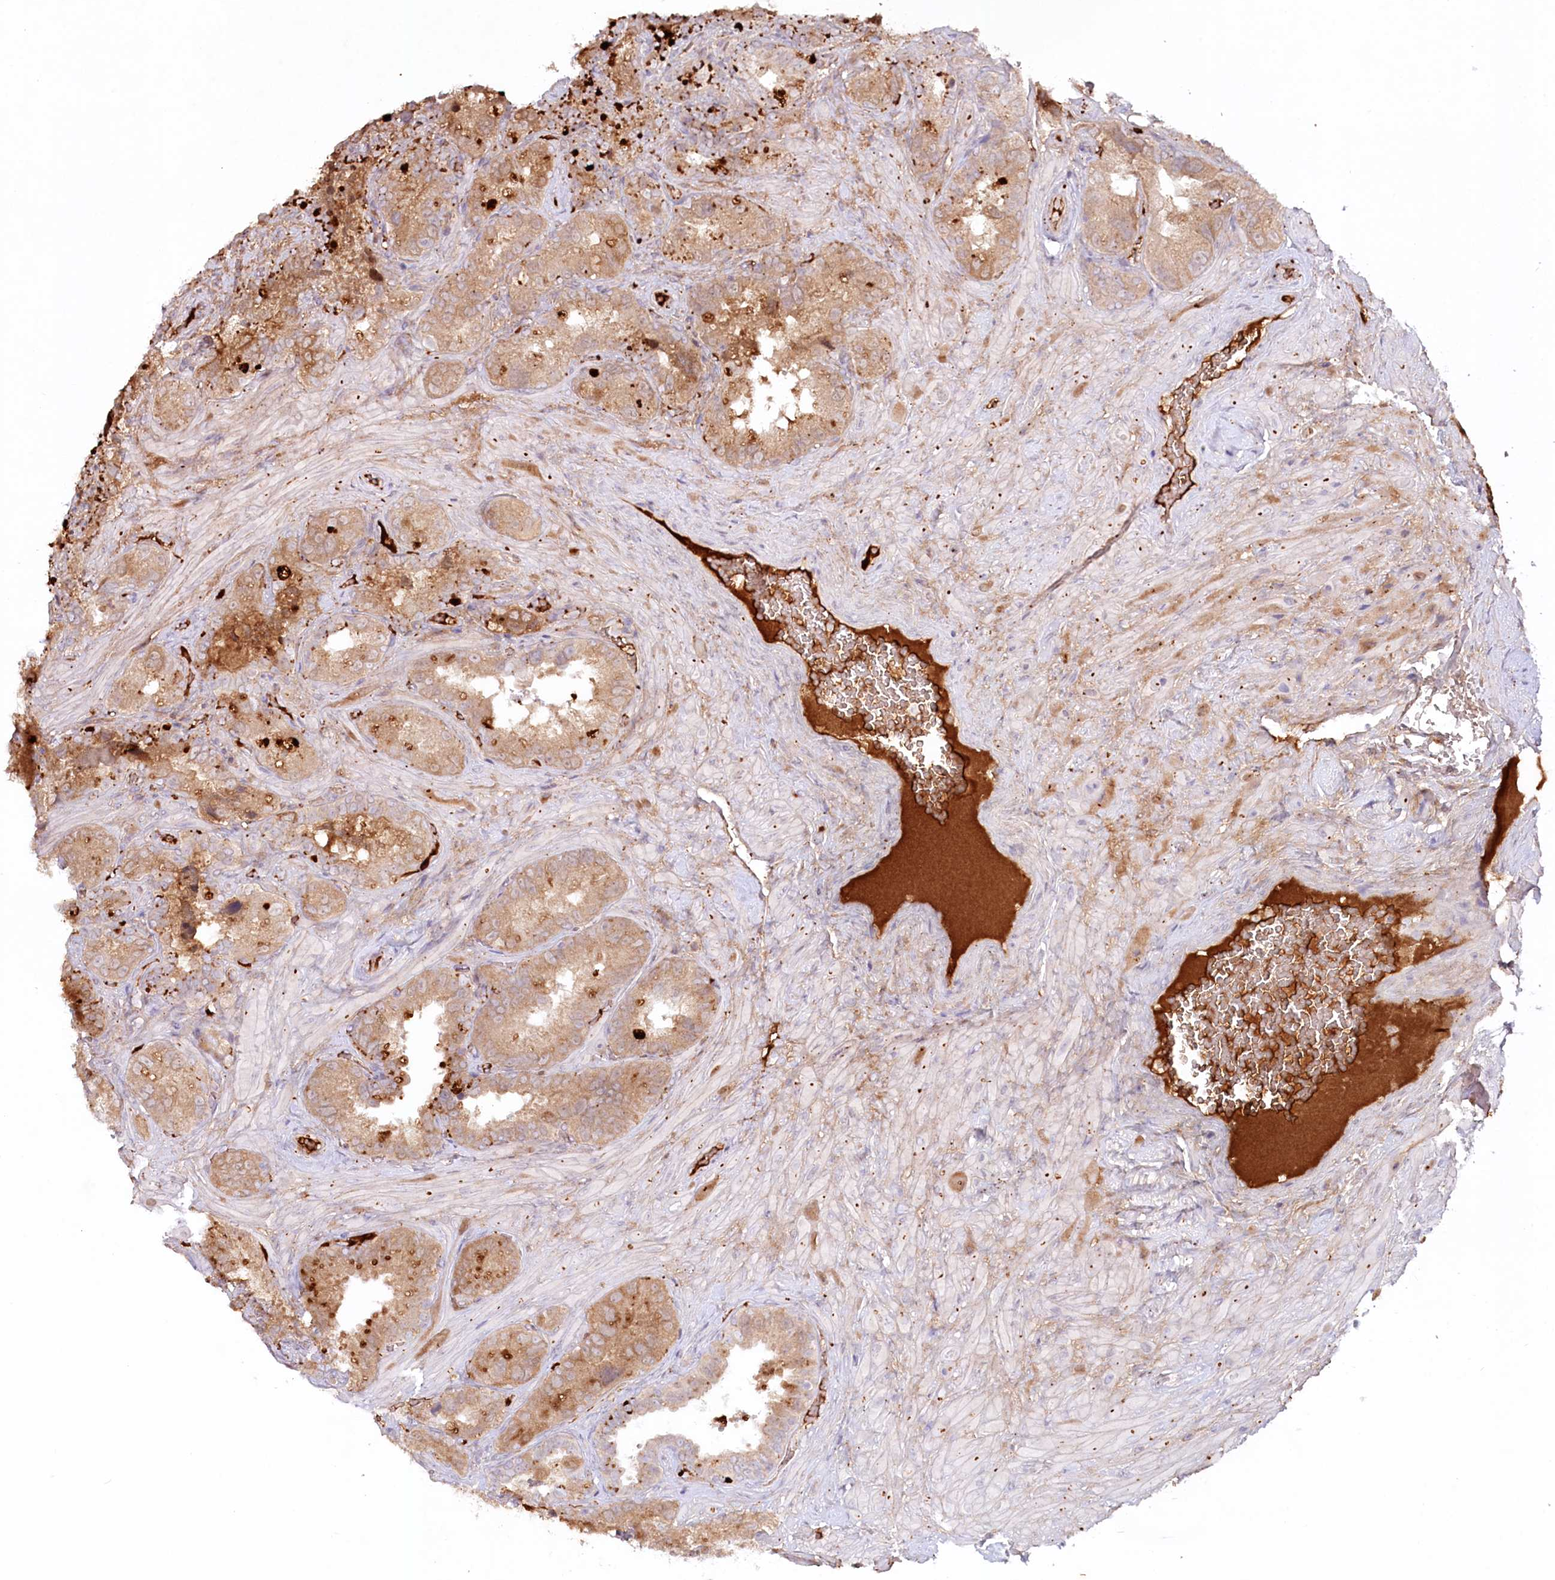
{"staining": {"intensity": "moderate", "quantity": ">75%", "location": "cytoplasmic/membranous"}, "tissue": "seminal vesicle", "cell_type": "Glandular cells", "image_type": "normal", "snomed": [{"axis": "morphology", "description": "Normal tissue, NOS"}, {"axis": "topography", "description": "Seminal veicle"}, {"axis": "topography", "description": "Peripheral nerve tissue"}], "caption": "Protein expression by immunohistochemistry shows moderate cytoplasmic/membranous staining in about >75% of glandular cells in normal seminal vesicle.", "gene": "PSAPL1", "patient": {"sex": "male", "age": 67}}